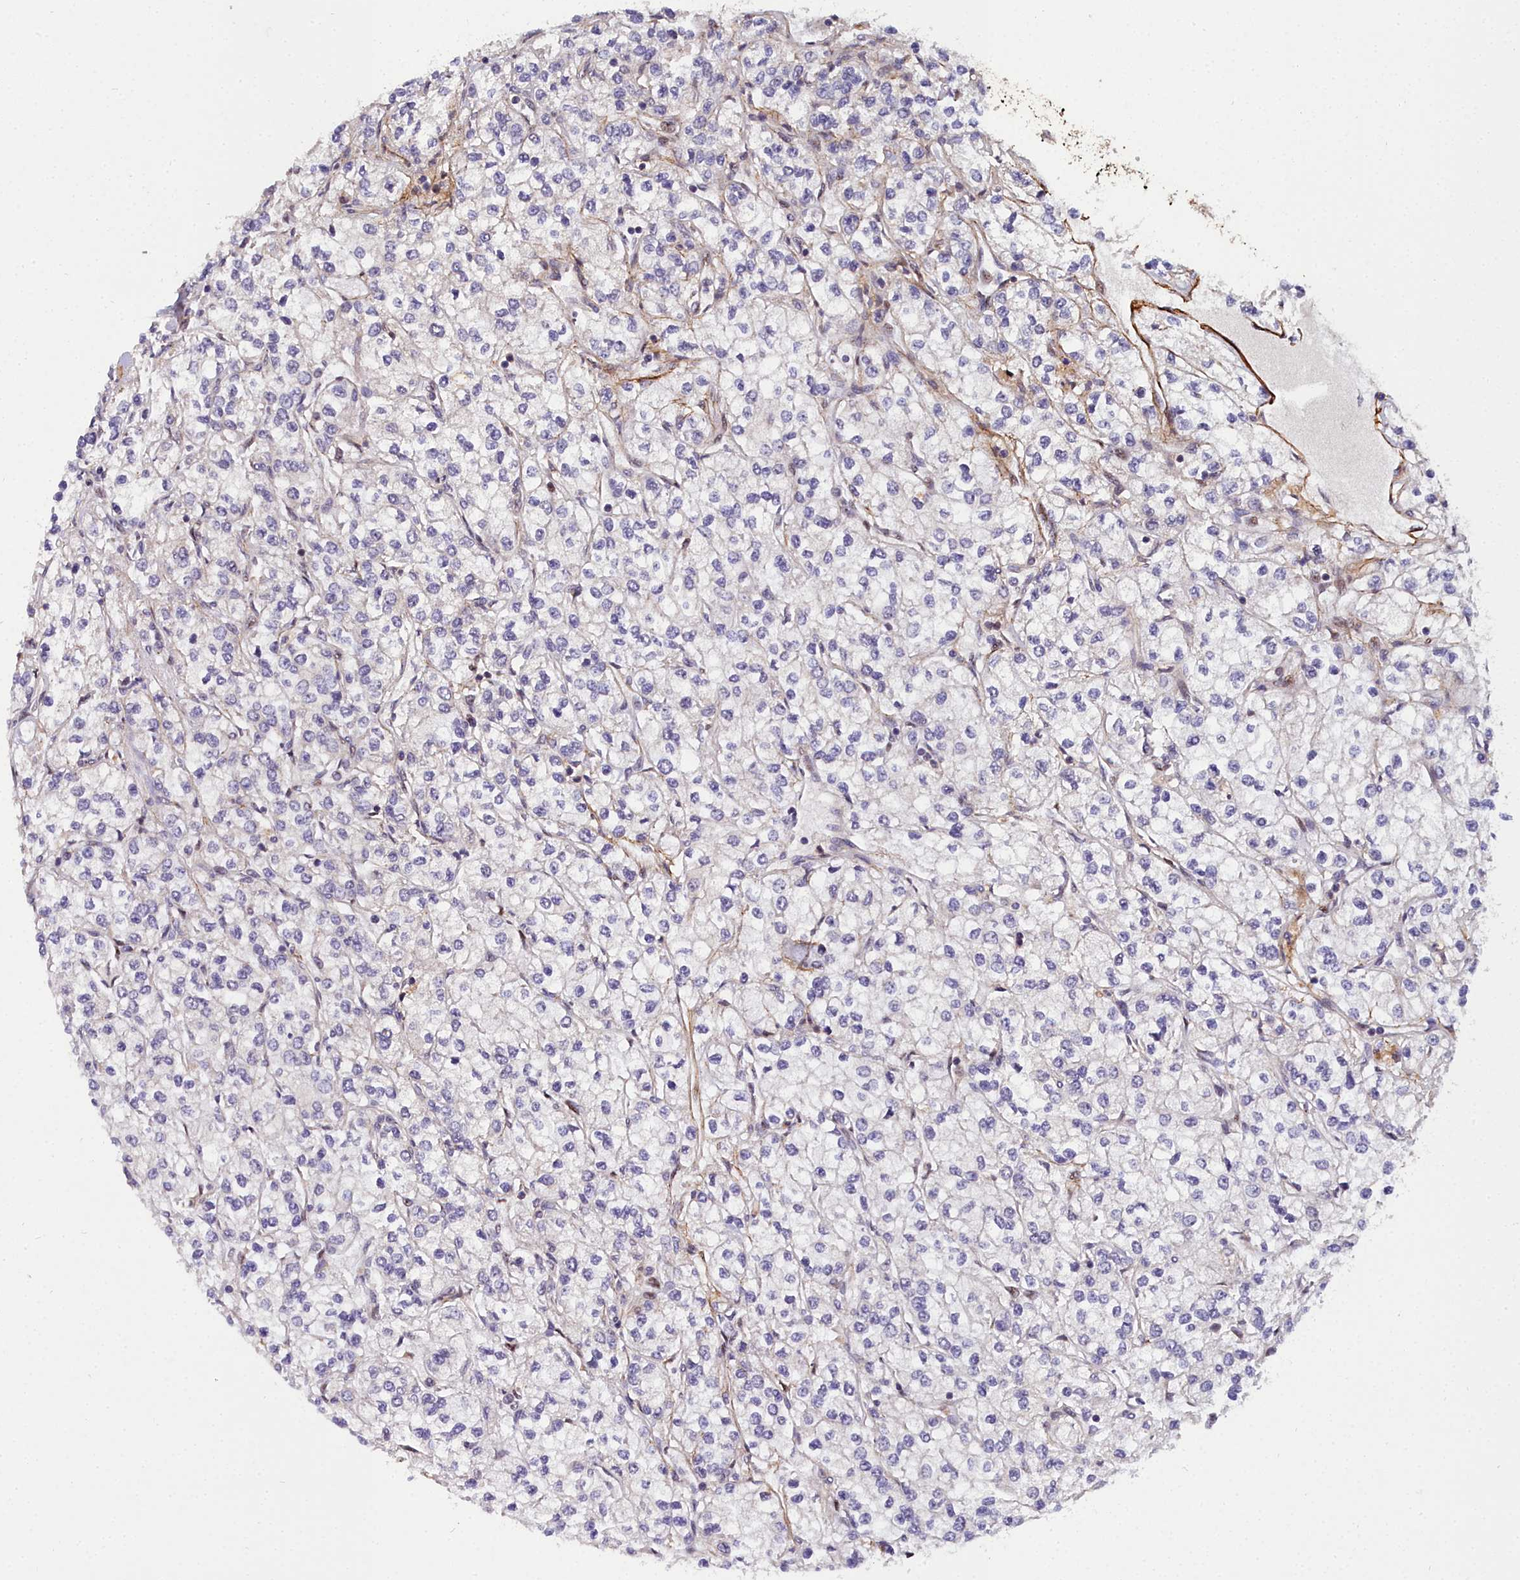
{"staining": {"intensity": "negative", "quantity": "none", "location": "none"}, "tissue": "renal cancer", "cell_type": "Tumor cells", "image_type": "cancer", "snomed": [{"axis": "morphology", "description": "Adenocarcinoma, NOS"}, {"axis": "topography", "description": "Kidney"}], "caption": "Tumor cells are negative for protein expression in human adenocarcinoma (renal).", "gene": "MRPS11", "patient": {"sex": "male", "age": 80}}